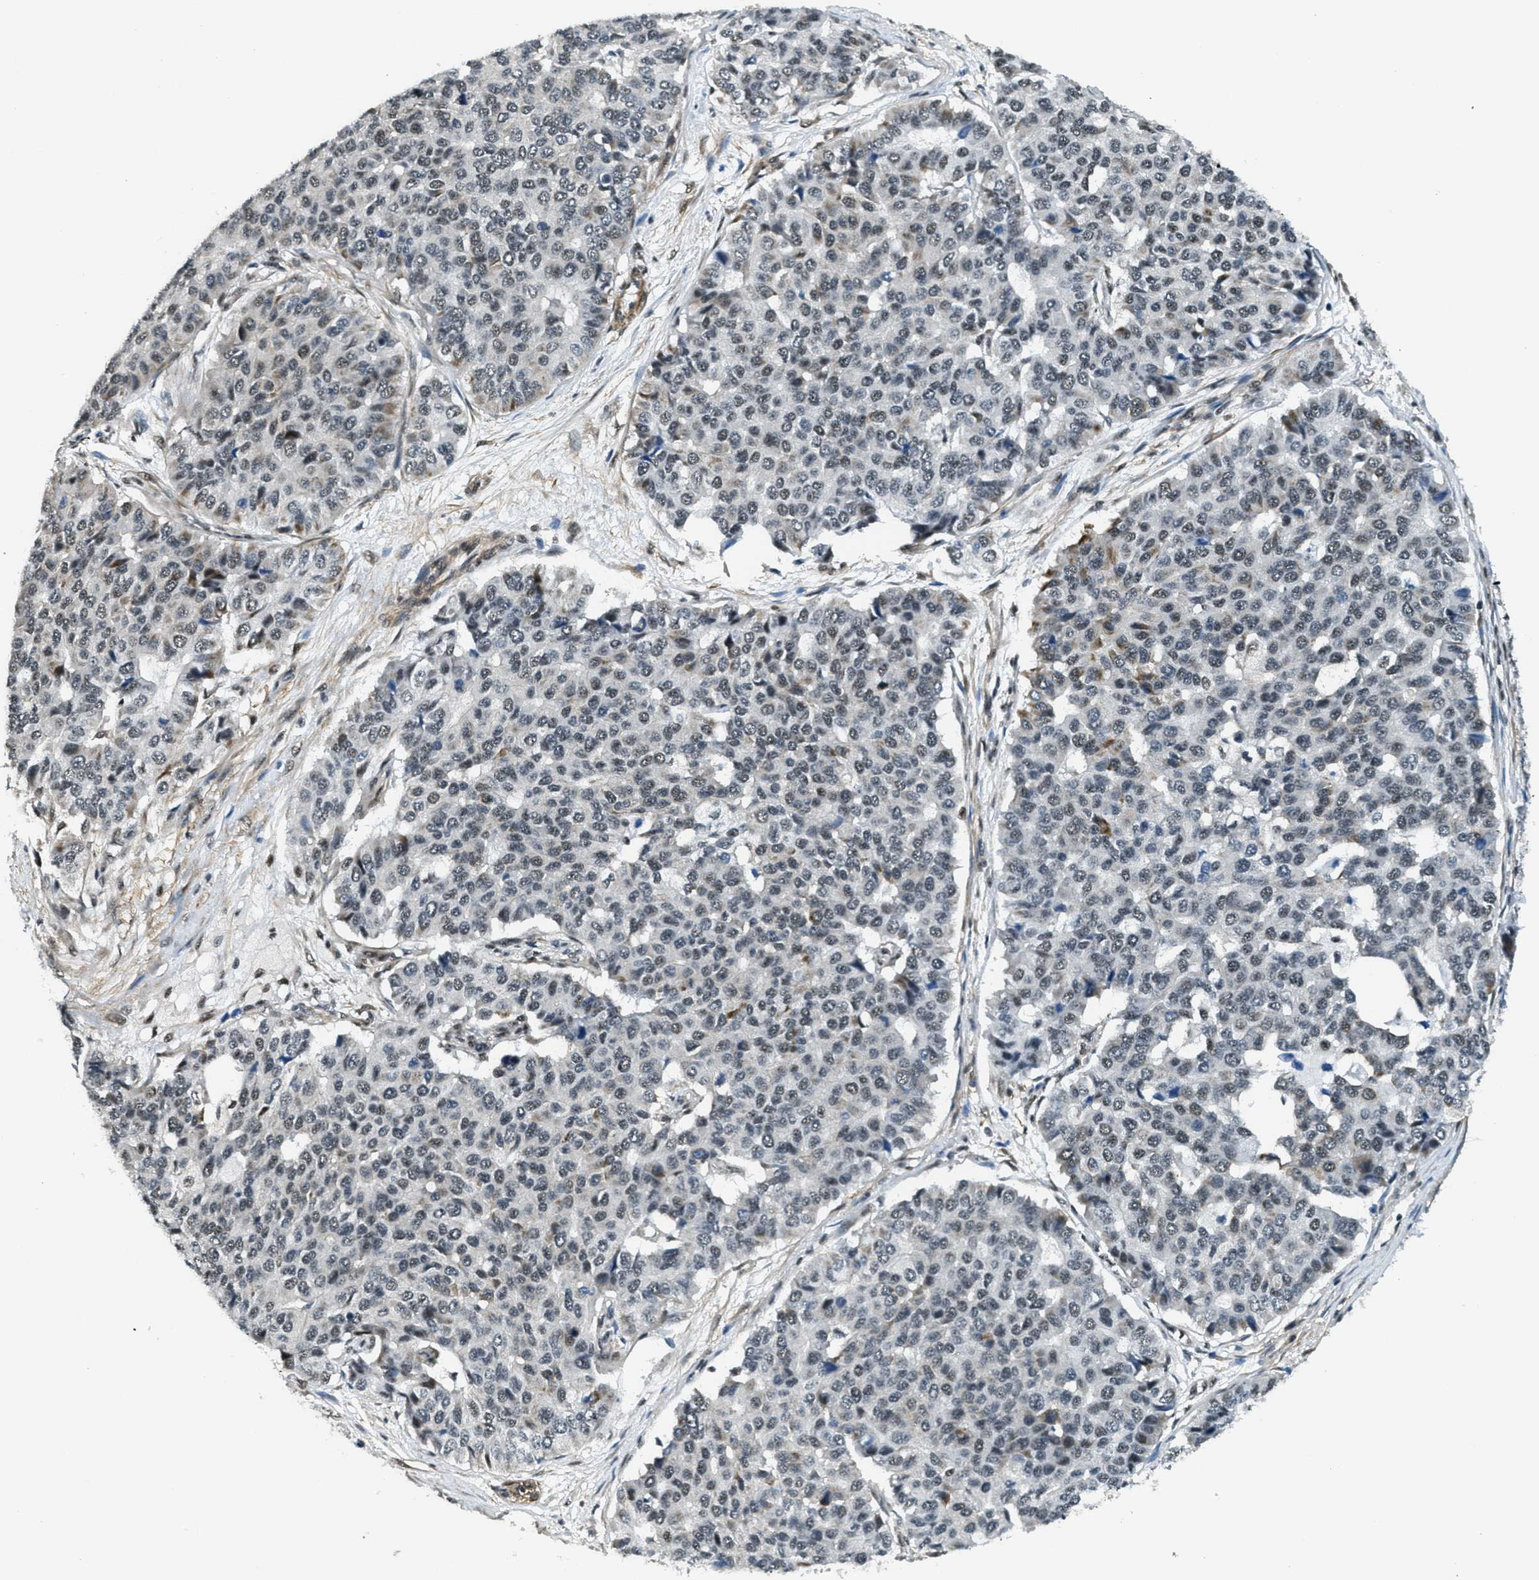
{"staining": {"intensity": "moderate", "quantity": "25%-75%", "location": "nuclear"}, "tissue": "pancreatic cancer", "cell_type": "Tumor cells", "image_type": "cancer", "snomed": [{"axis": "morphology", "description": "Adenocarcinoma, NOS"}, {"axis": "topography", "description": "Pancreas"}], "caption": "Protein analysis of pancreatic cancer (adenocarcinoma) tissue shows moderate nuclear staining in about 25%-75% of tumor cells.", "gene": "CFAP36", "patient": {"sex": "male", "age": 50}}